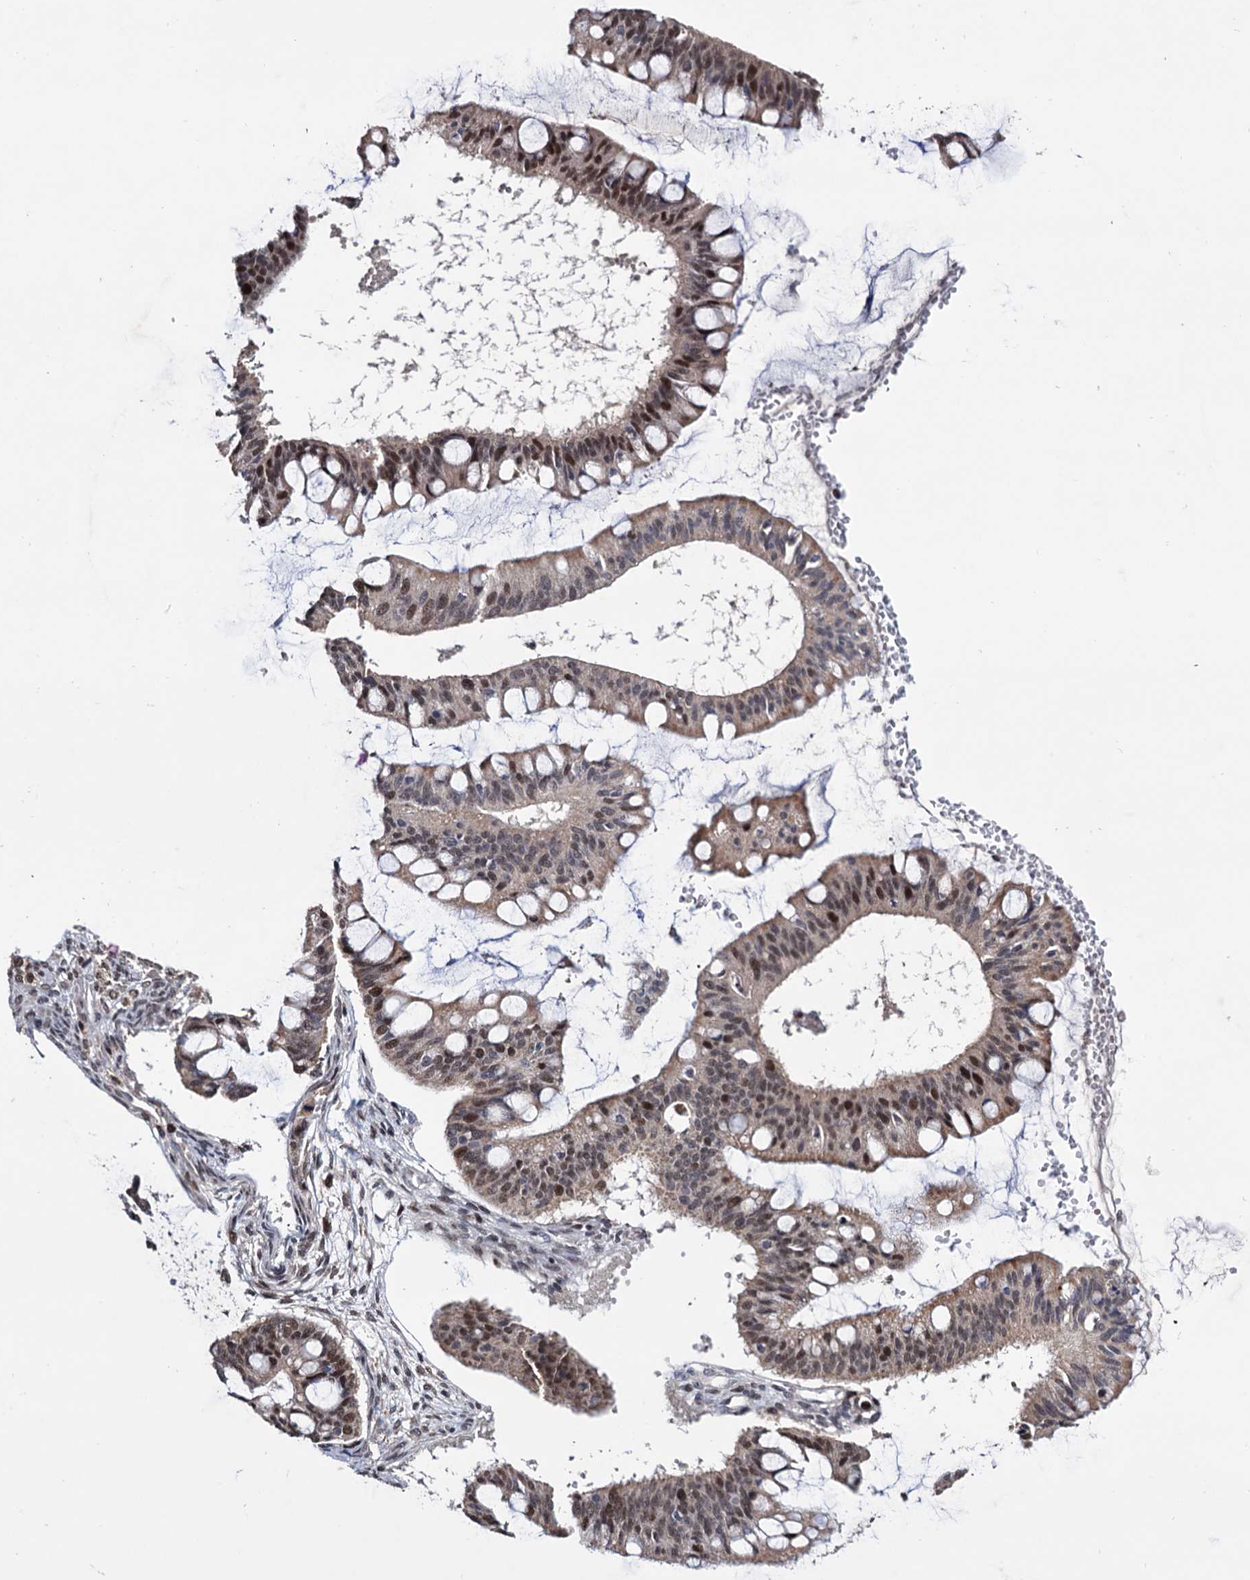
{"staining": {"intensity": "moderate", "quantity": "25%-75%", "location": "nuclear"}, "tissue": "ovarian cancer", "cell_type": "Tumor cells", "image_type": "cancer", "snomed": [{"axis": "morphology", "description": "Cystadenocarcinoma, mucinous, NOS"}, {"axis": "topography", "description": "Ovary"}], "caption": "Immunohistochemical staining of human mucinous cystadenocarcinoma (ovarian) demonstrates moderate nuclear protein expression in about 25%-75% of tumor cells.", "gene": "RNASEH2B", "patient": {"sex": "female", "age": 73}}